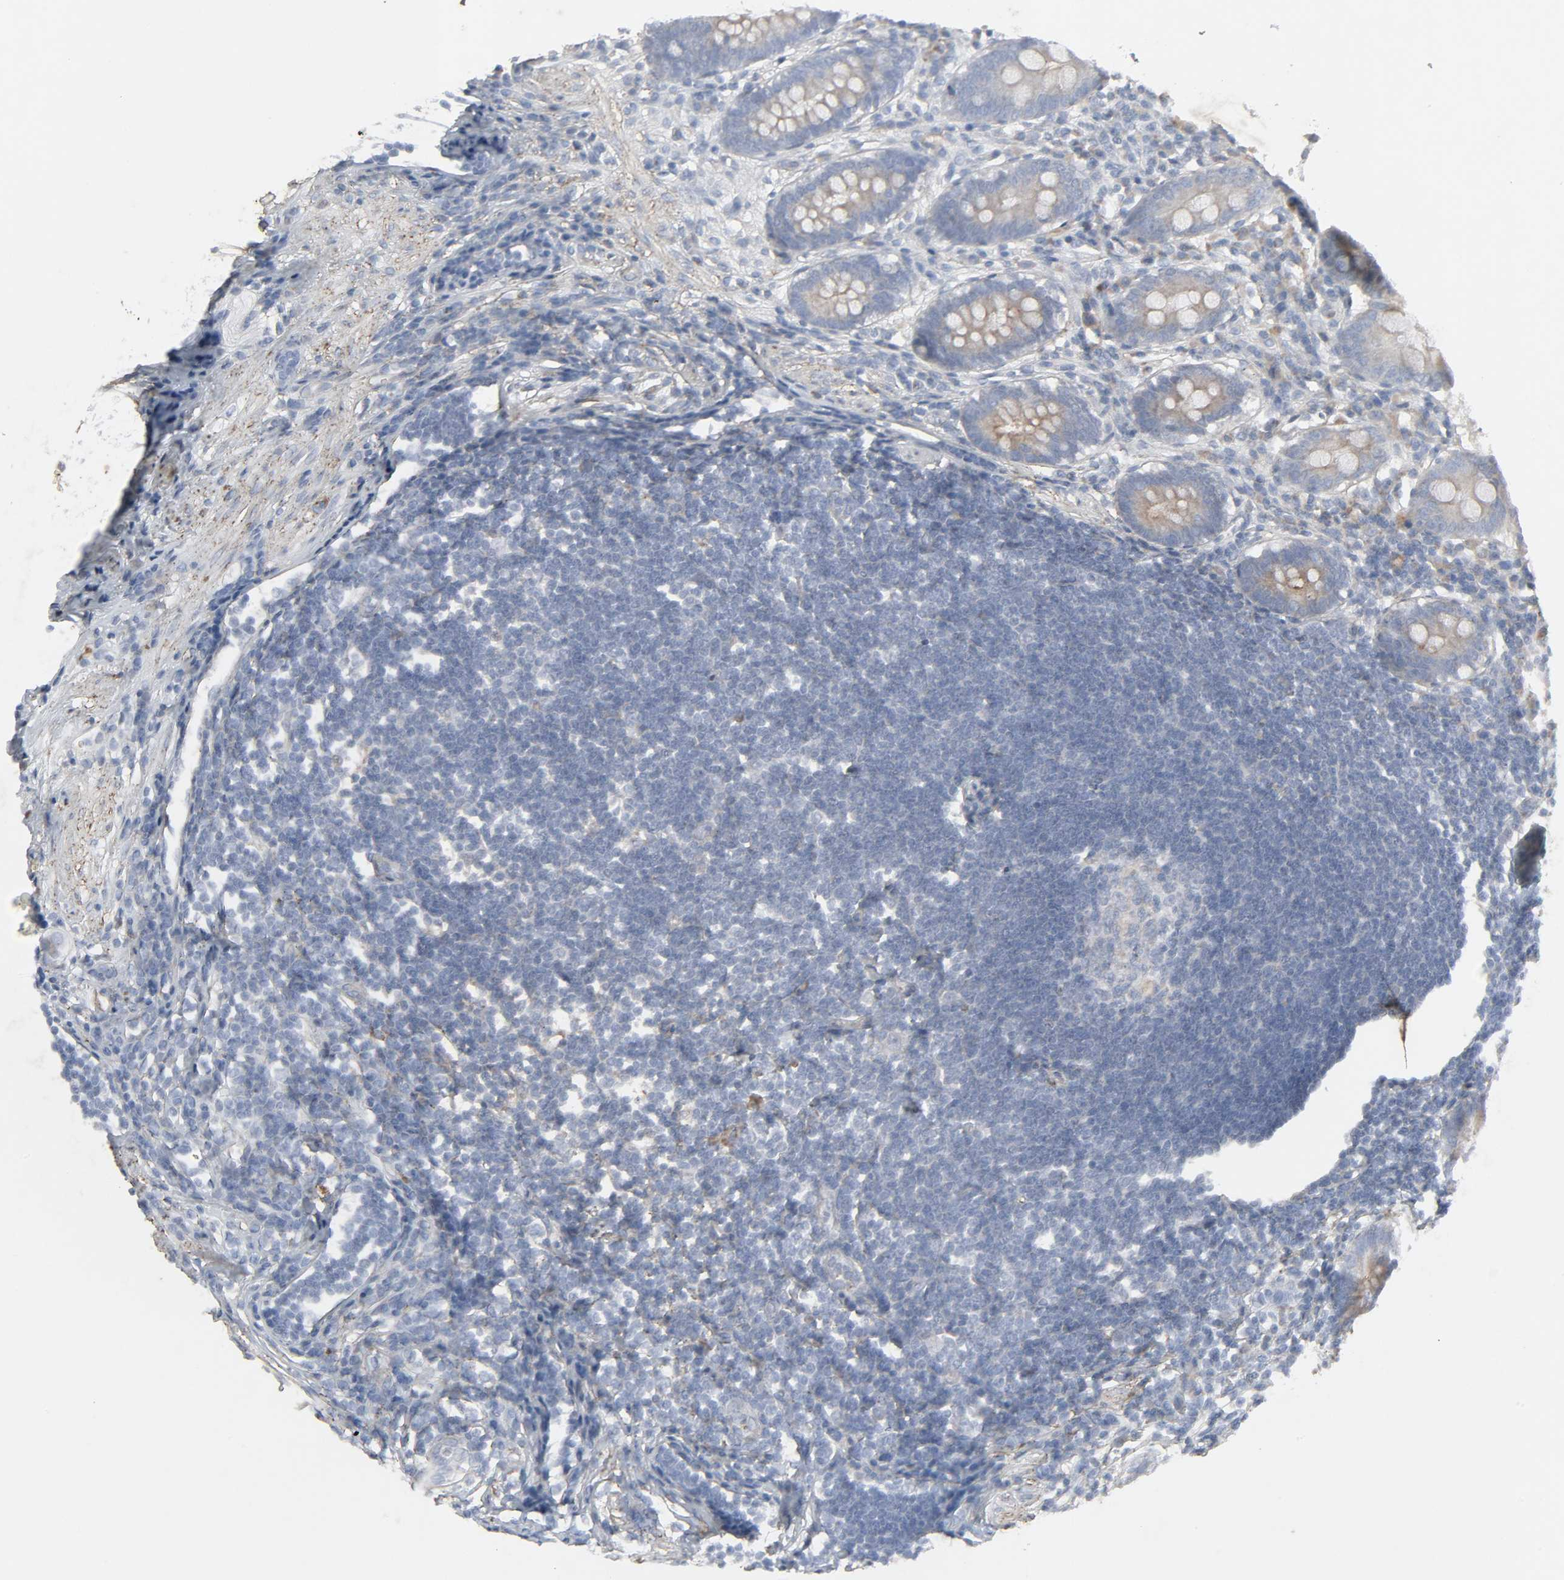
{"staining": {"intensity": "strong", "quantity": ">75%", "location": "cytoplasmic/membranous"}, "tissue": "appendix", "cell_type": "Glandular cells", "image_type": "normal", "snomed": [{"axis": "morphology", "description": "Normal tissue, NOS"}, {"axis": "topography", "description": "Appendix"}], "caption": "The photomicrograph reveals immunohistochemical staining of benign appendix. There is strong cytoplasmic/membranous positivity is present in about >75% of glandular cells. The staining was performed using DAB, with brown indicating positive protein expression. Nuclei are stained blue with hematoxylin.", "gene": "ADCY4", "patient": {"sex": "female", "age": 50}}